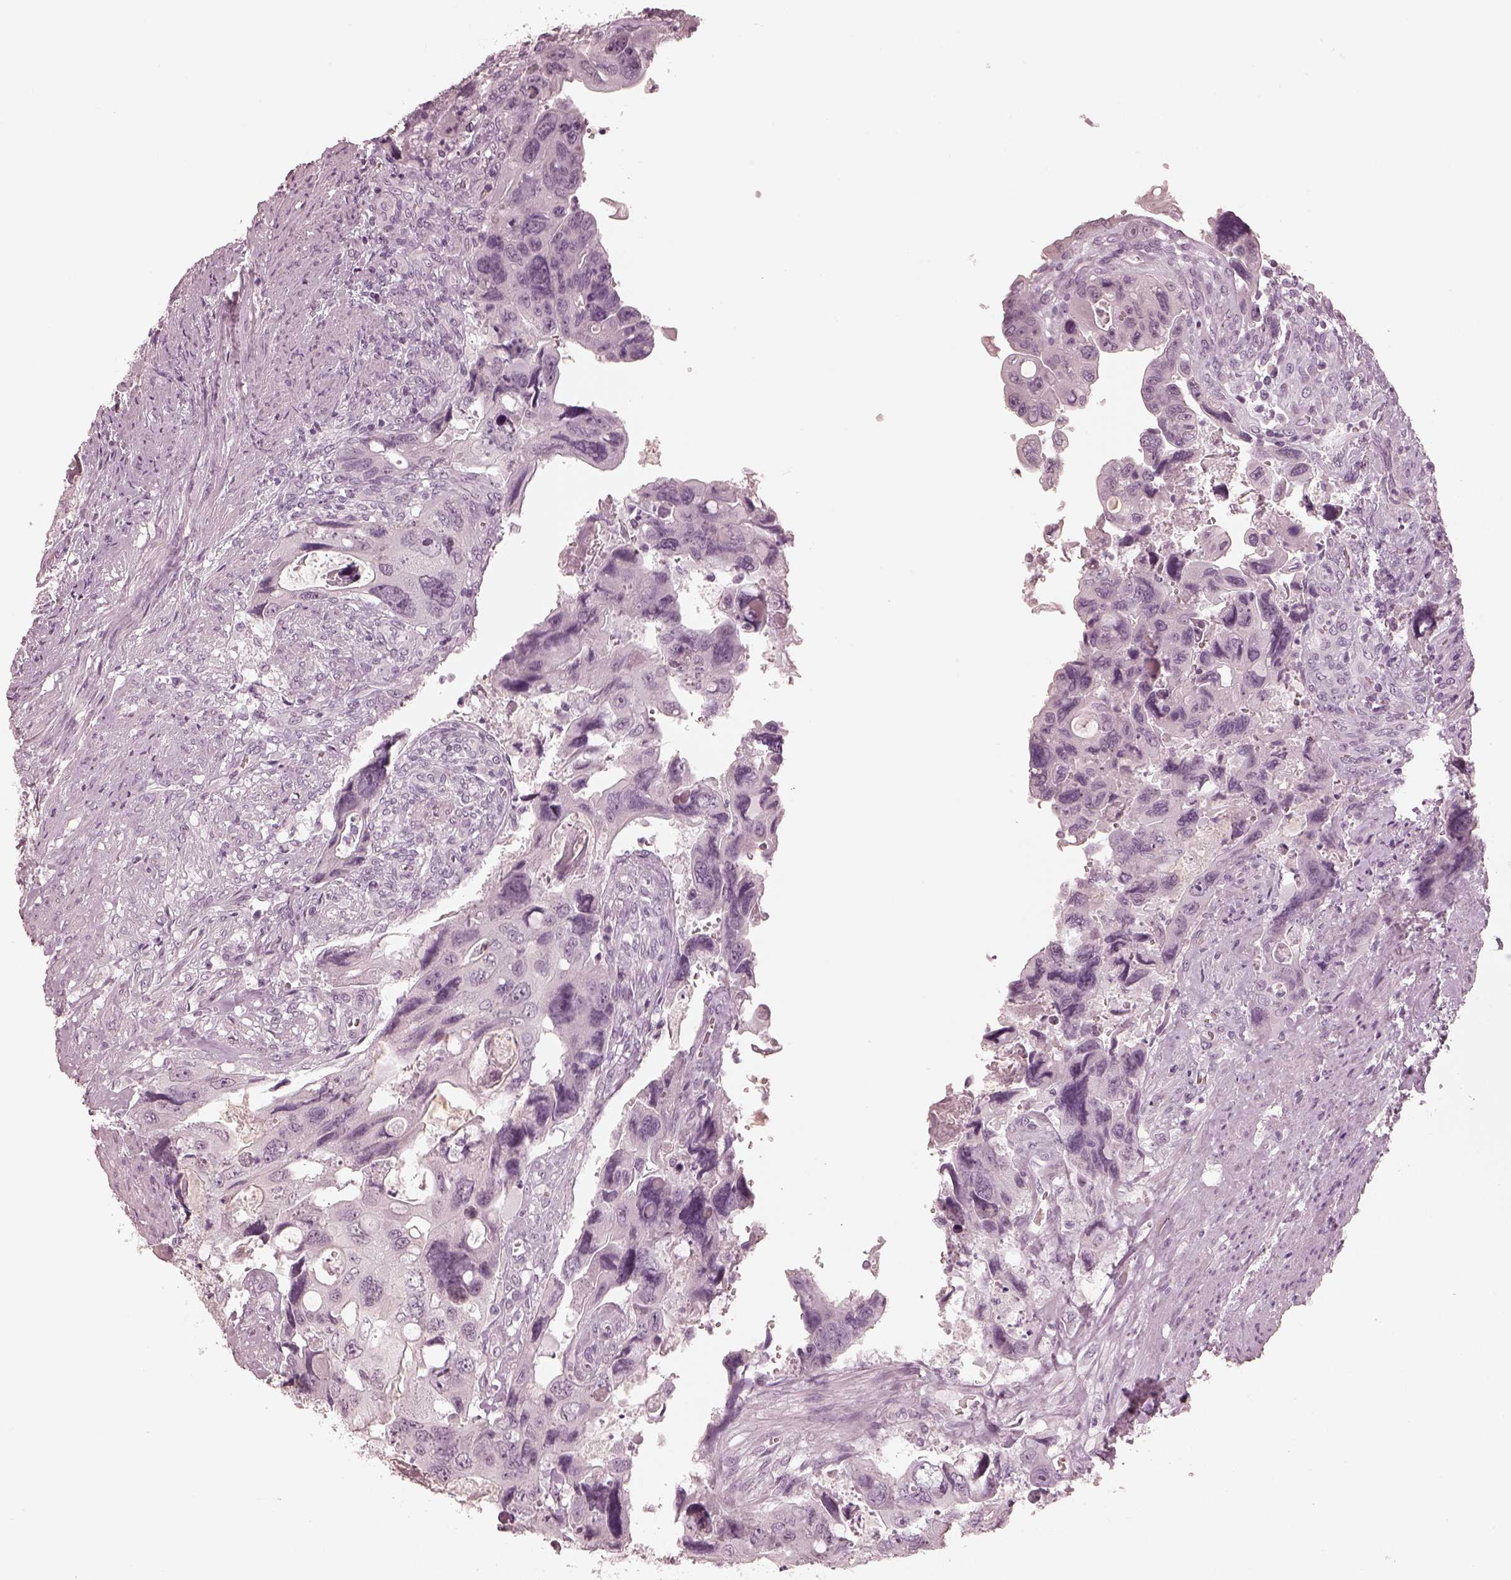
{"staining": {"intensity": "negative", "quantity": "none", "location": "none"}, "tissue": "colorectal cancer", "cell_type": "Tumor cells", "image_type": "cancer", "snomed": [{"axis": "morphology", "description": "Adenocarcinoma, NOS"}, {"axis": "topography", "description": "Rectum"}], "caption": "Colorectal cancer (adenocarcinoma) was stained to show a protein in brown. There is no significant positivity in tumor cells.", "gene": "CALR3", "patient": {"sex": "male", "age": 62}}